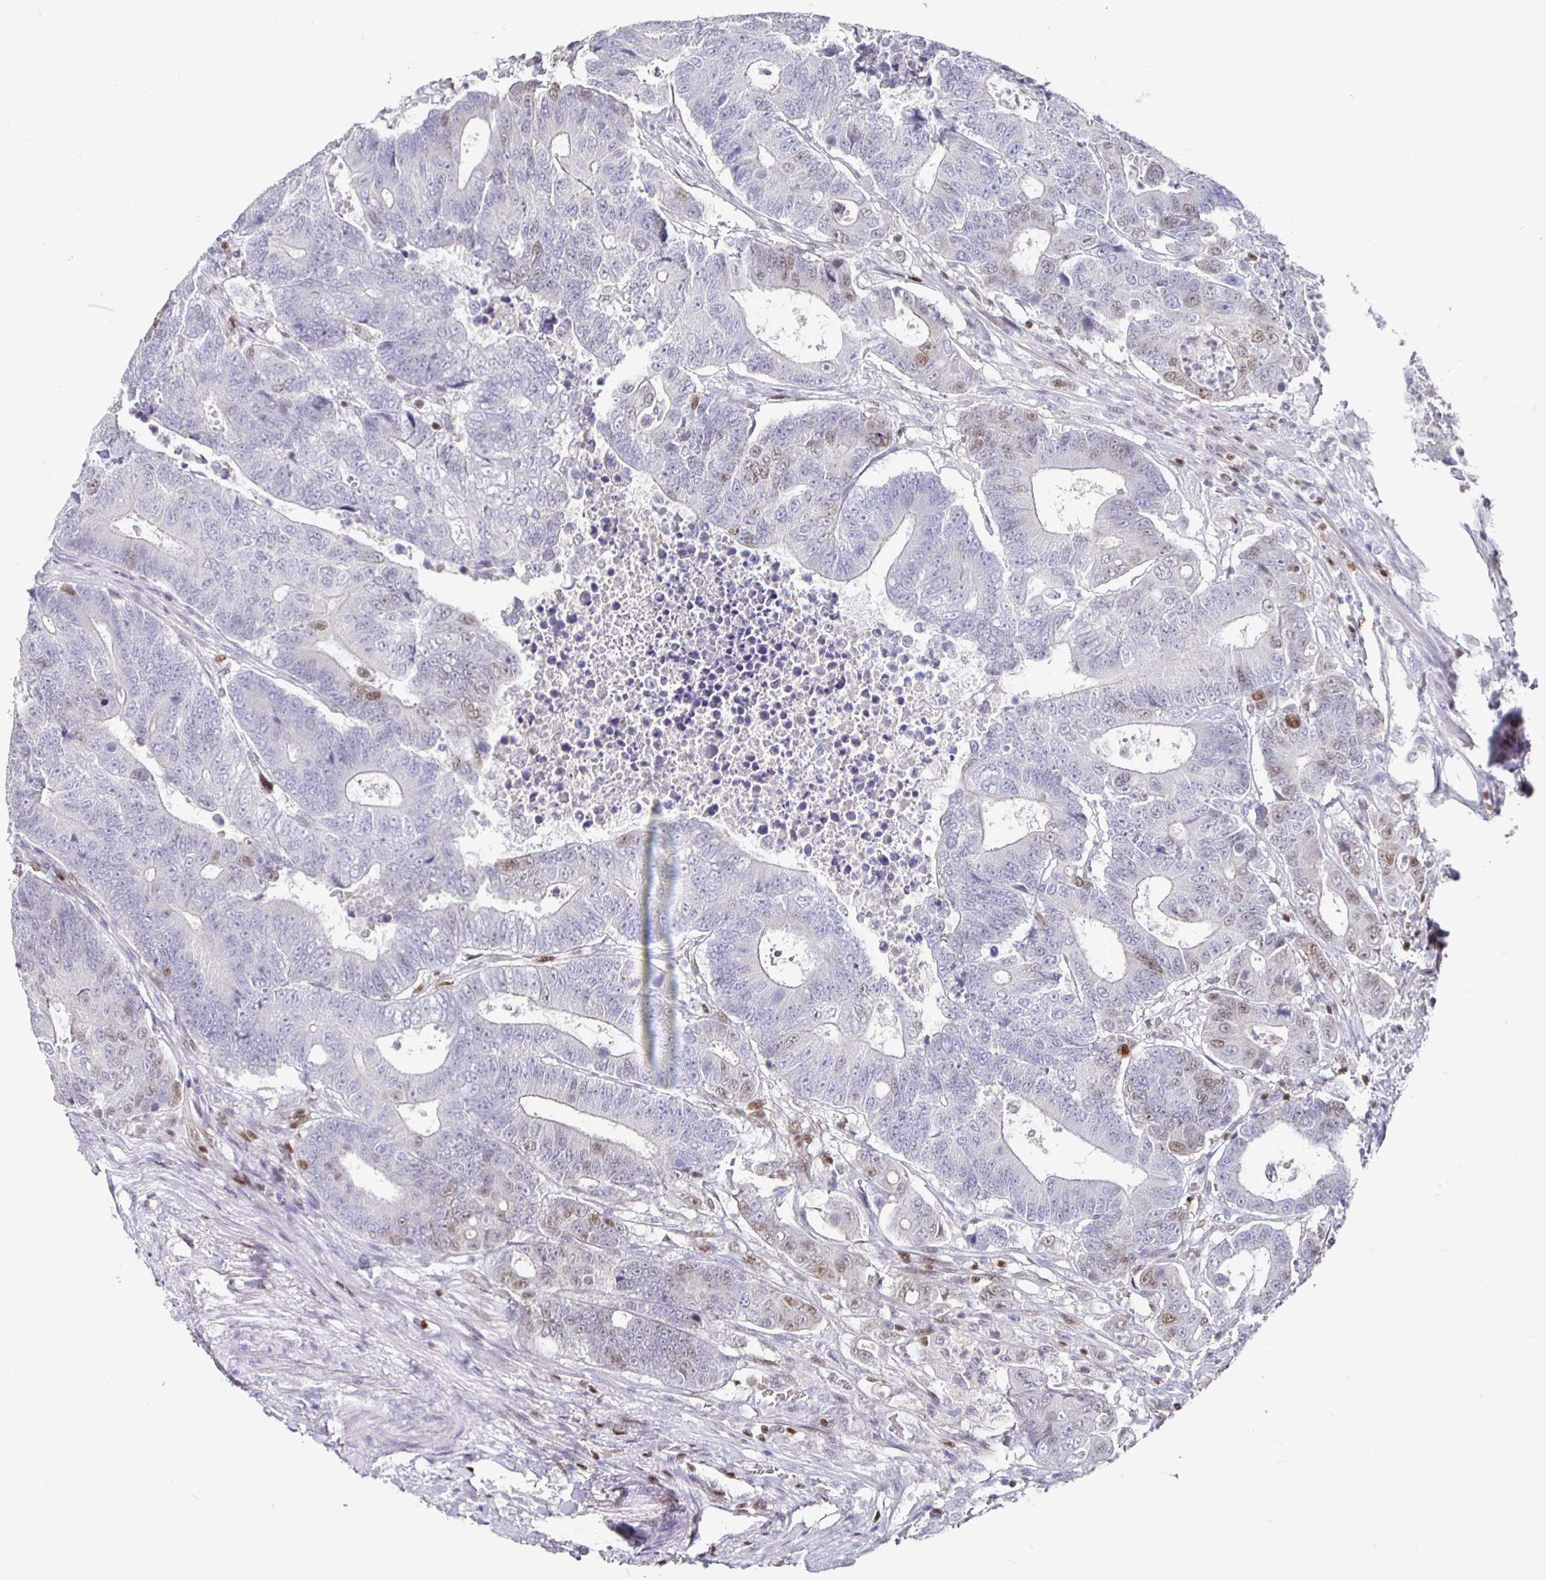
{"staining": {"intensity": "weak", "quantity": "<25%", "location": "nuclear"}, "tissue": "colorectal cancer", "cell_type": "Tumor cells", "image_type": "cancer", "snomed": [{"axis": "morphology", "description": "Adenocarcinoma, NOS"}, {"axis": "topography", "description": "Colon"}], "caption": "Human adenocarcinoma (colorectal) stained for a protein using IHC demonstrates no positivity in tumor cells.", "gene": "RUNX2", "patient": {"sex": "female", "age": 48}}